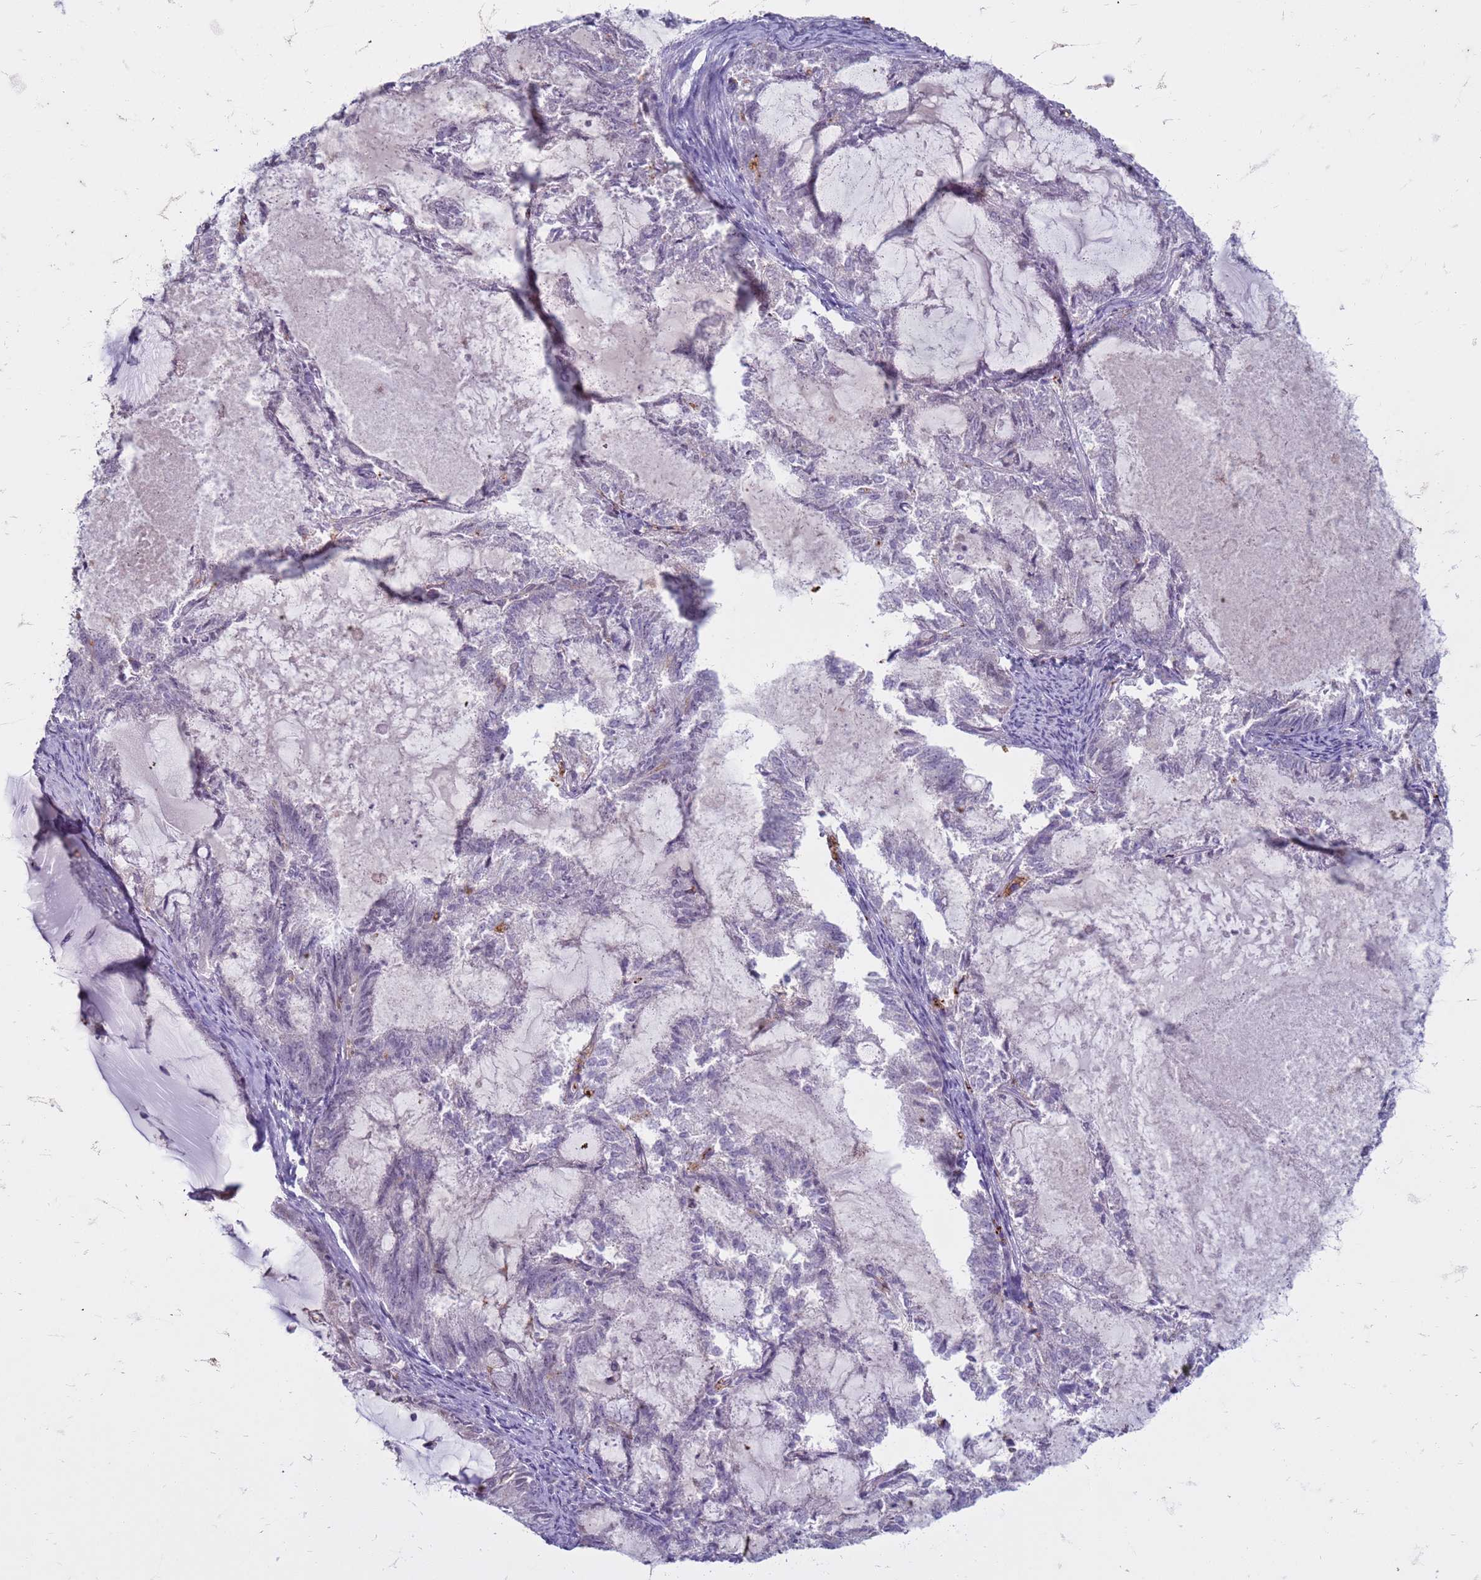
{"staining": {"intensity": "negative", "quantity": "none", "location": "none"}, "tissue": "endometrial cancer", "cell_type": "Tumor cells", "image_type": "cancer", "snomed": [{"axis": "morphology", "description": "Adenocarcinoma, NOS"}, {"axis": "topography", "description": "Endometrium"}], "caption": "Immunohistochemistry (IHC) of endometrial cancer displays no staining in tumor cells. The staining is performed using DAB brown chromogen with nuclei counter-stained in using hematoxylin.", "gene": "SLC15A3", "patient": {"sex": "female", "age": 86}}